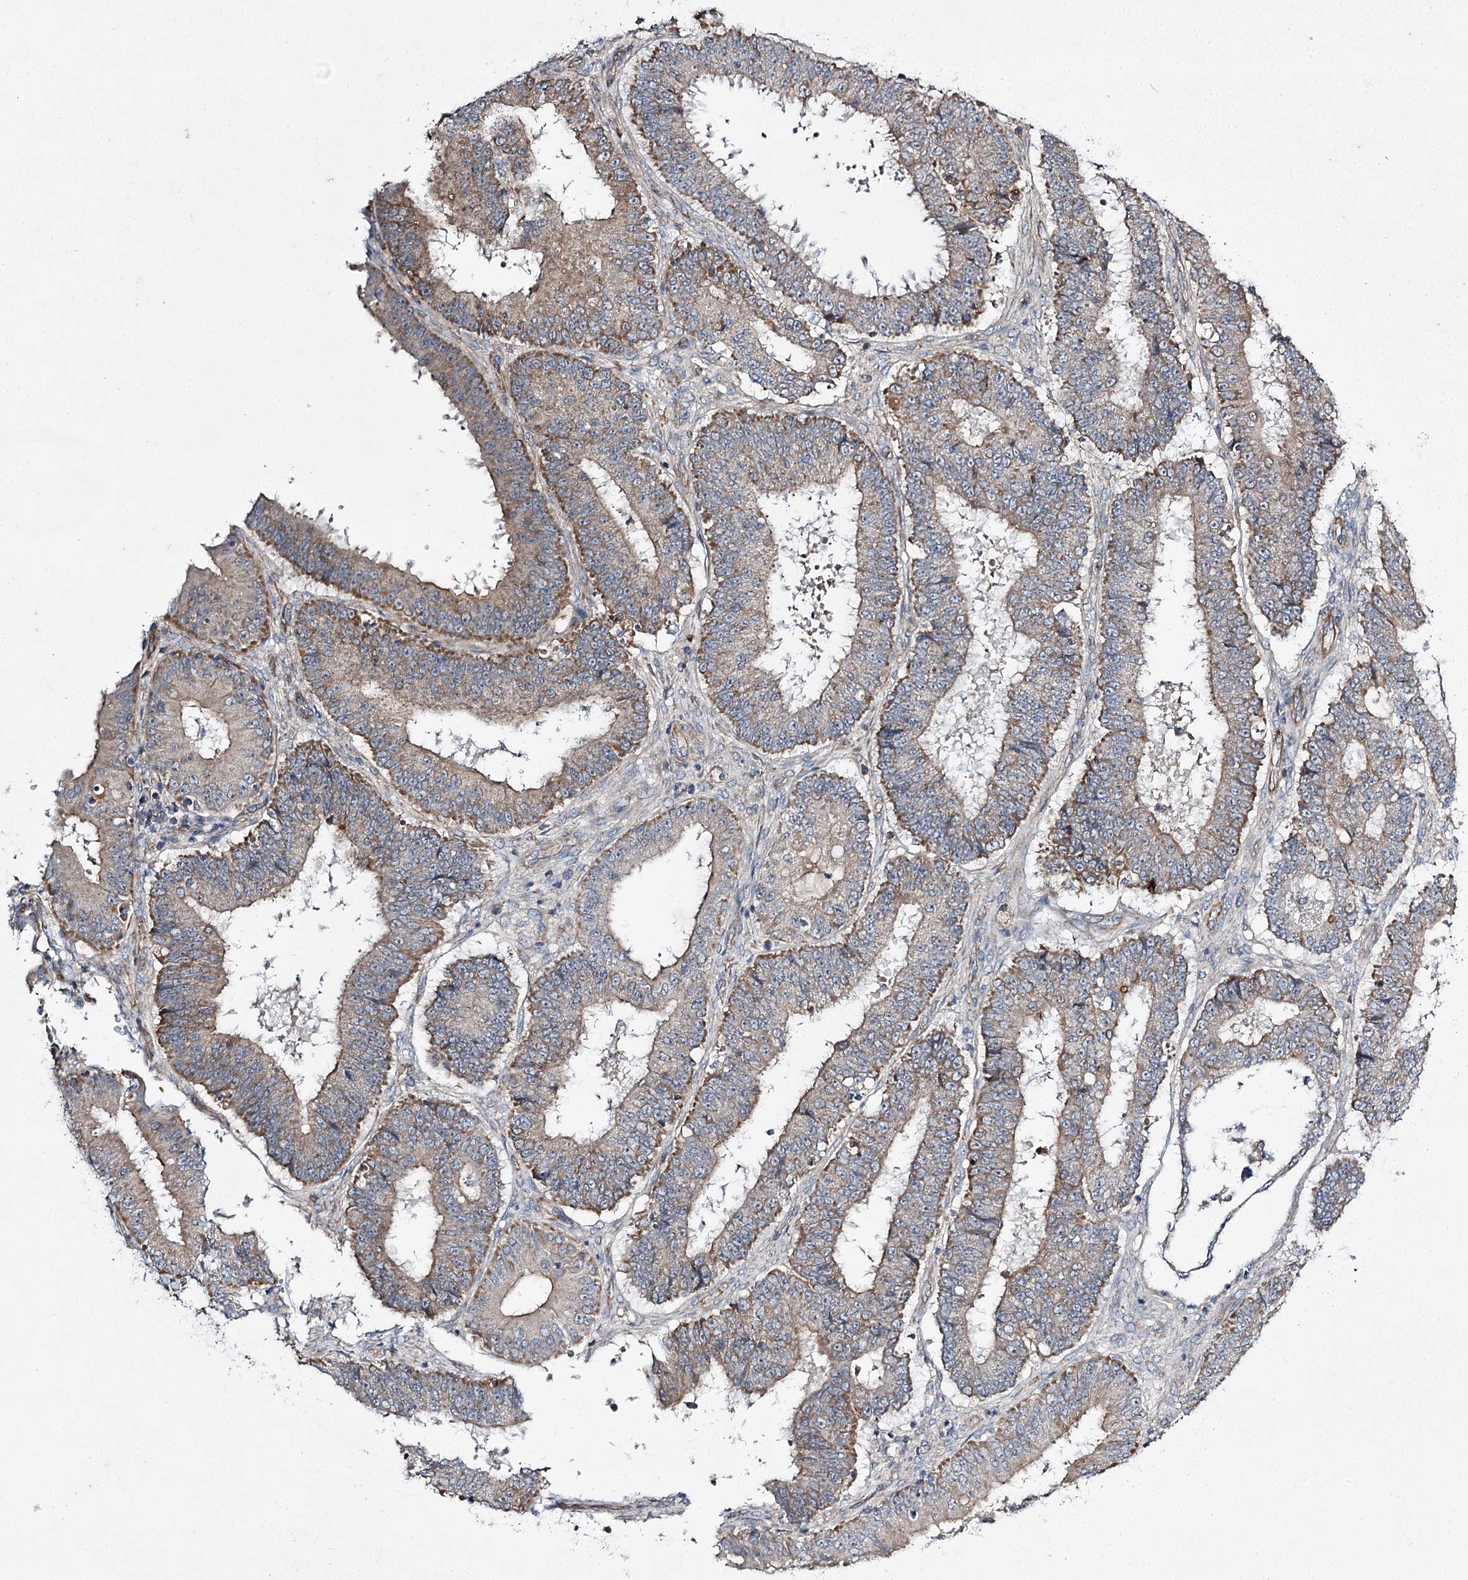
{"staining": {"intensity": "moderate", "quantity": "25%-75%", "location": "cytoplasmic/membranous"}, "tissue": "ovarian cancer", "cell_type": "Tumor cells", "image_type": "cancer", "snomed": [{"axis": "morphology", "description": "Carcinoma, endometroid"}, {"axis": "topography", "description": "Appendix"}, {"axis": "topography", "description": "Ovary"}], "caption": "DAB immunohistochemical staining of human ovarian cancer displays moderate cytoplasmic/membranous protein staining in about 25%-75% of tumor cells.", "gene": "KIAA0825", "patient": {"sex": "female", "age": 42}}